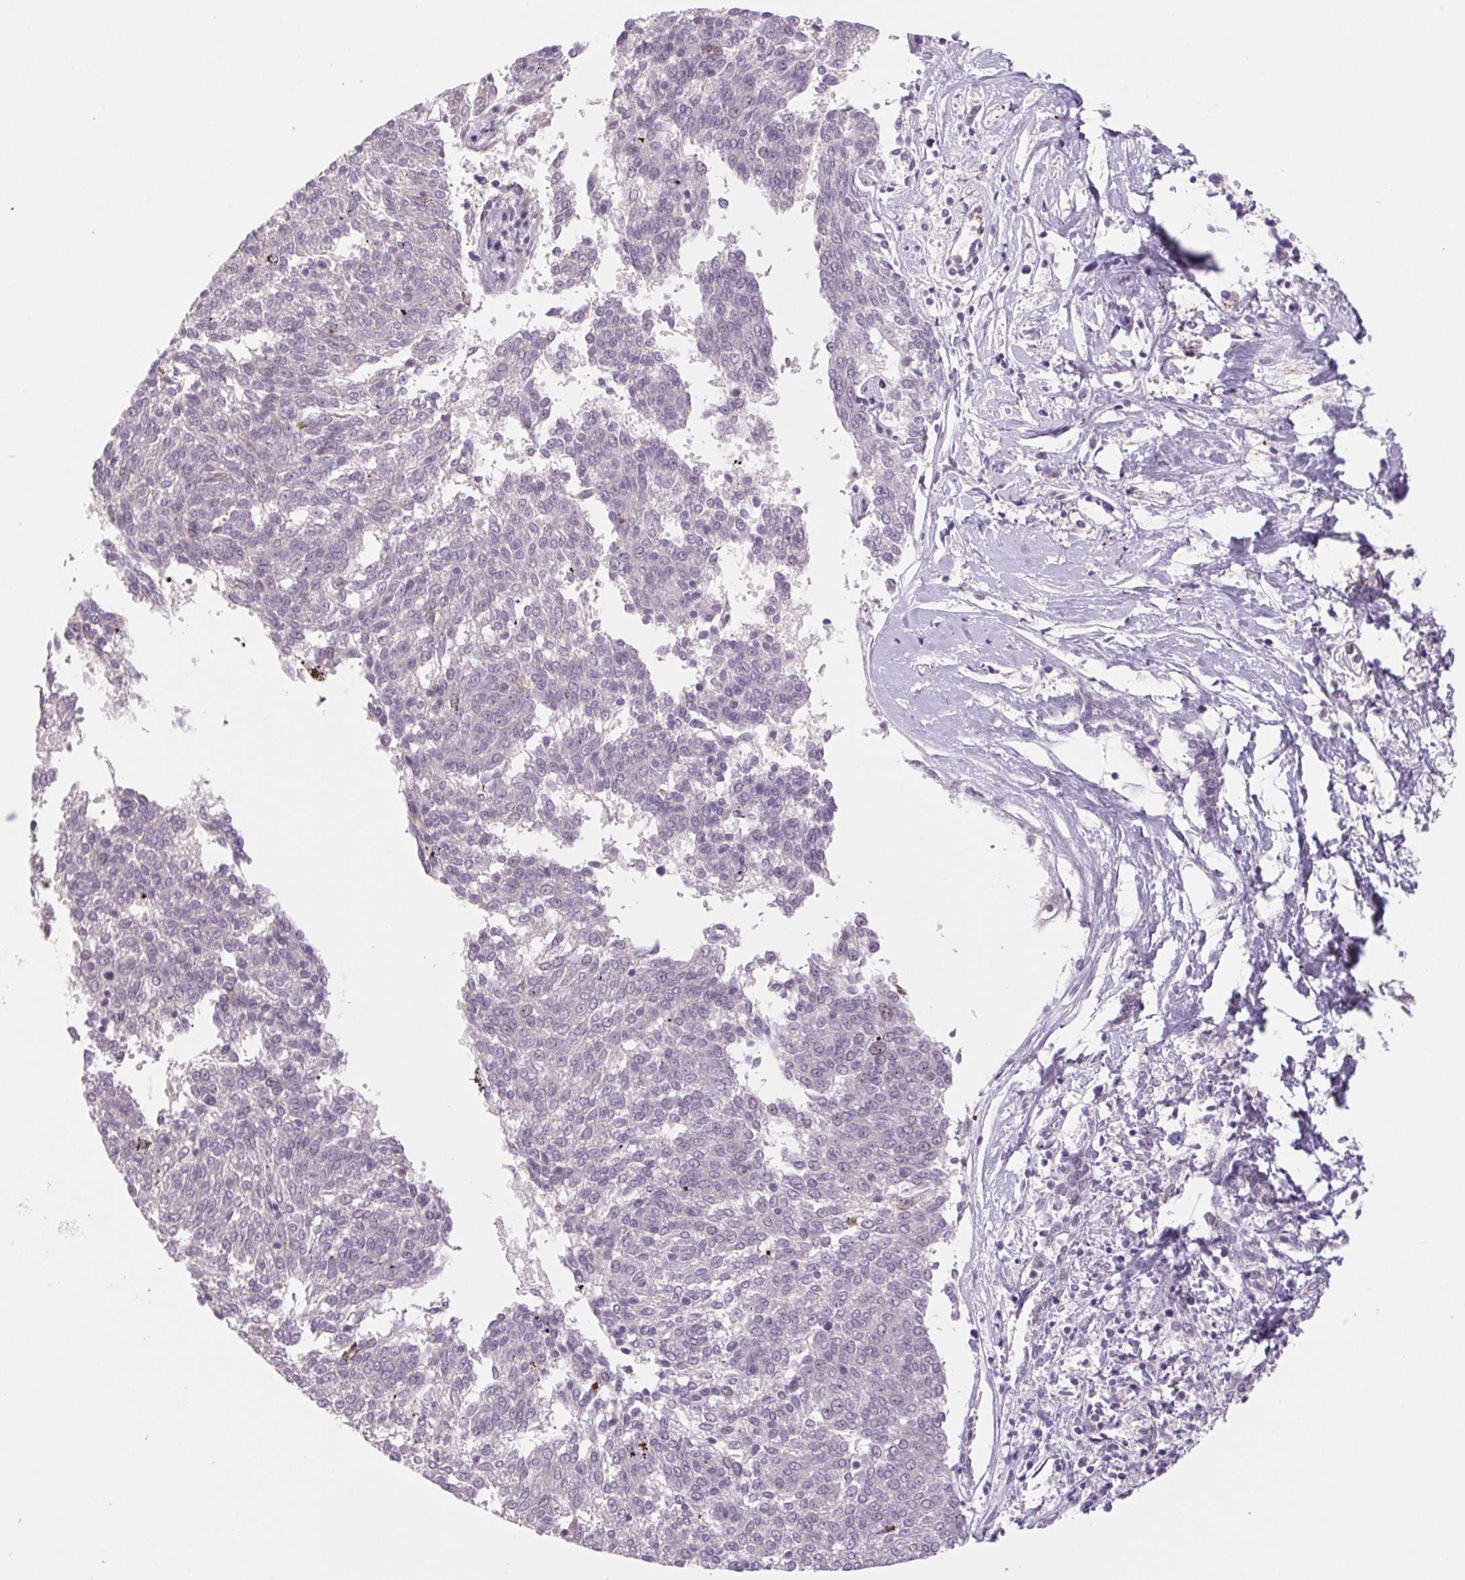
{"staining": {"intensity": "negative", "quantity": "none", "location": "none"}, "tissue": "melanoma", "cell_type": "Tumor cells", "image_type": "cancer", "snomed": [{"axis": "morphology", "description": "Malignant melanoma, NOS"}, {"axis": "topography", "description": "Skin"}], "caption": "Immunohistochemistry (IHC) histopathology image of malignant melanoma stained for a protein (brown), which exhibits no positivity in tumor cells. Brightfield microscopy of immunohistochemistry stained with DAB (brown) and hematoxylin (blue), captured at high magnification.", "gene": "KRT1", "patient": {"sex": "female", "age": 72}}